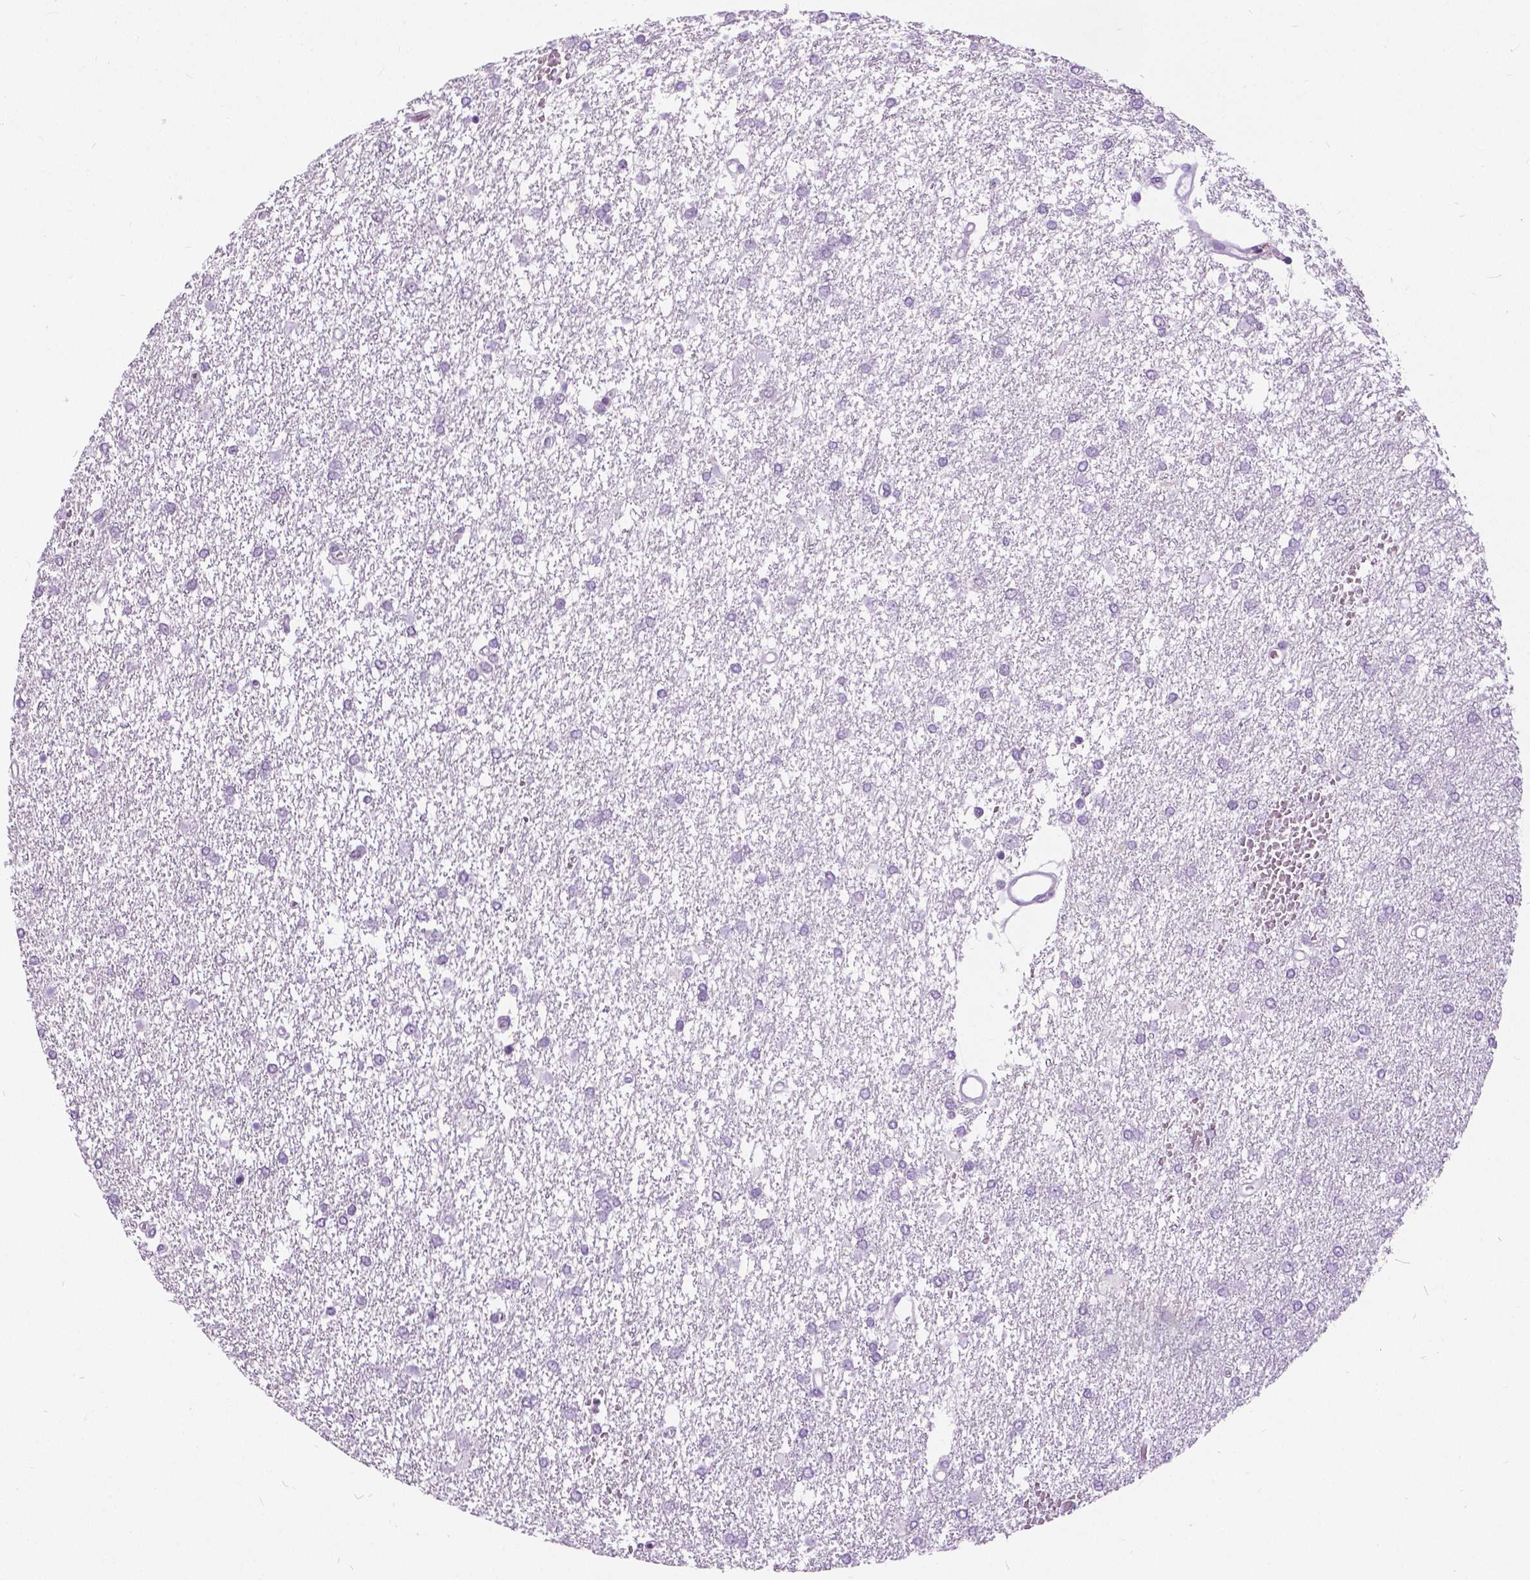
{"staining": {"intensity": "negative", "quantity": "none", "location": "none"}, "tissue": "glioma", "cell_type": "Tumor cells", "image_type": "cancer", "snomed": [{"axis": "morphology", "description": "Glioma, malignant, High grade"}, {"axis": "topography", "description": "Brain"}], "caption": "The image displays no significant staining in tumor cells of glioma.", "gene": "MYOM1", "patient": {"sex": "female", "age": 61}}